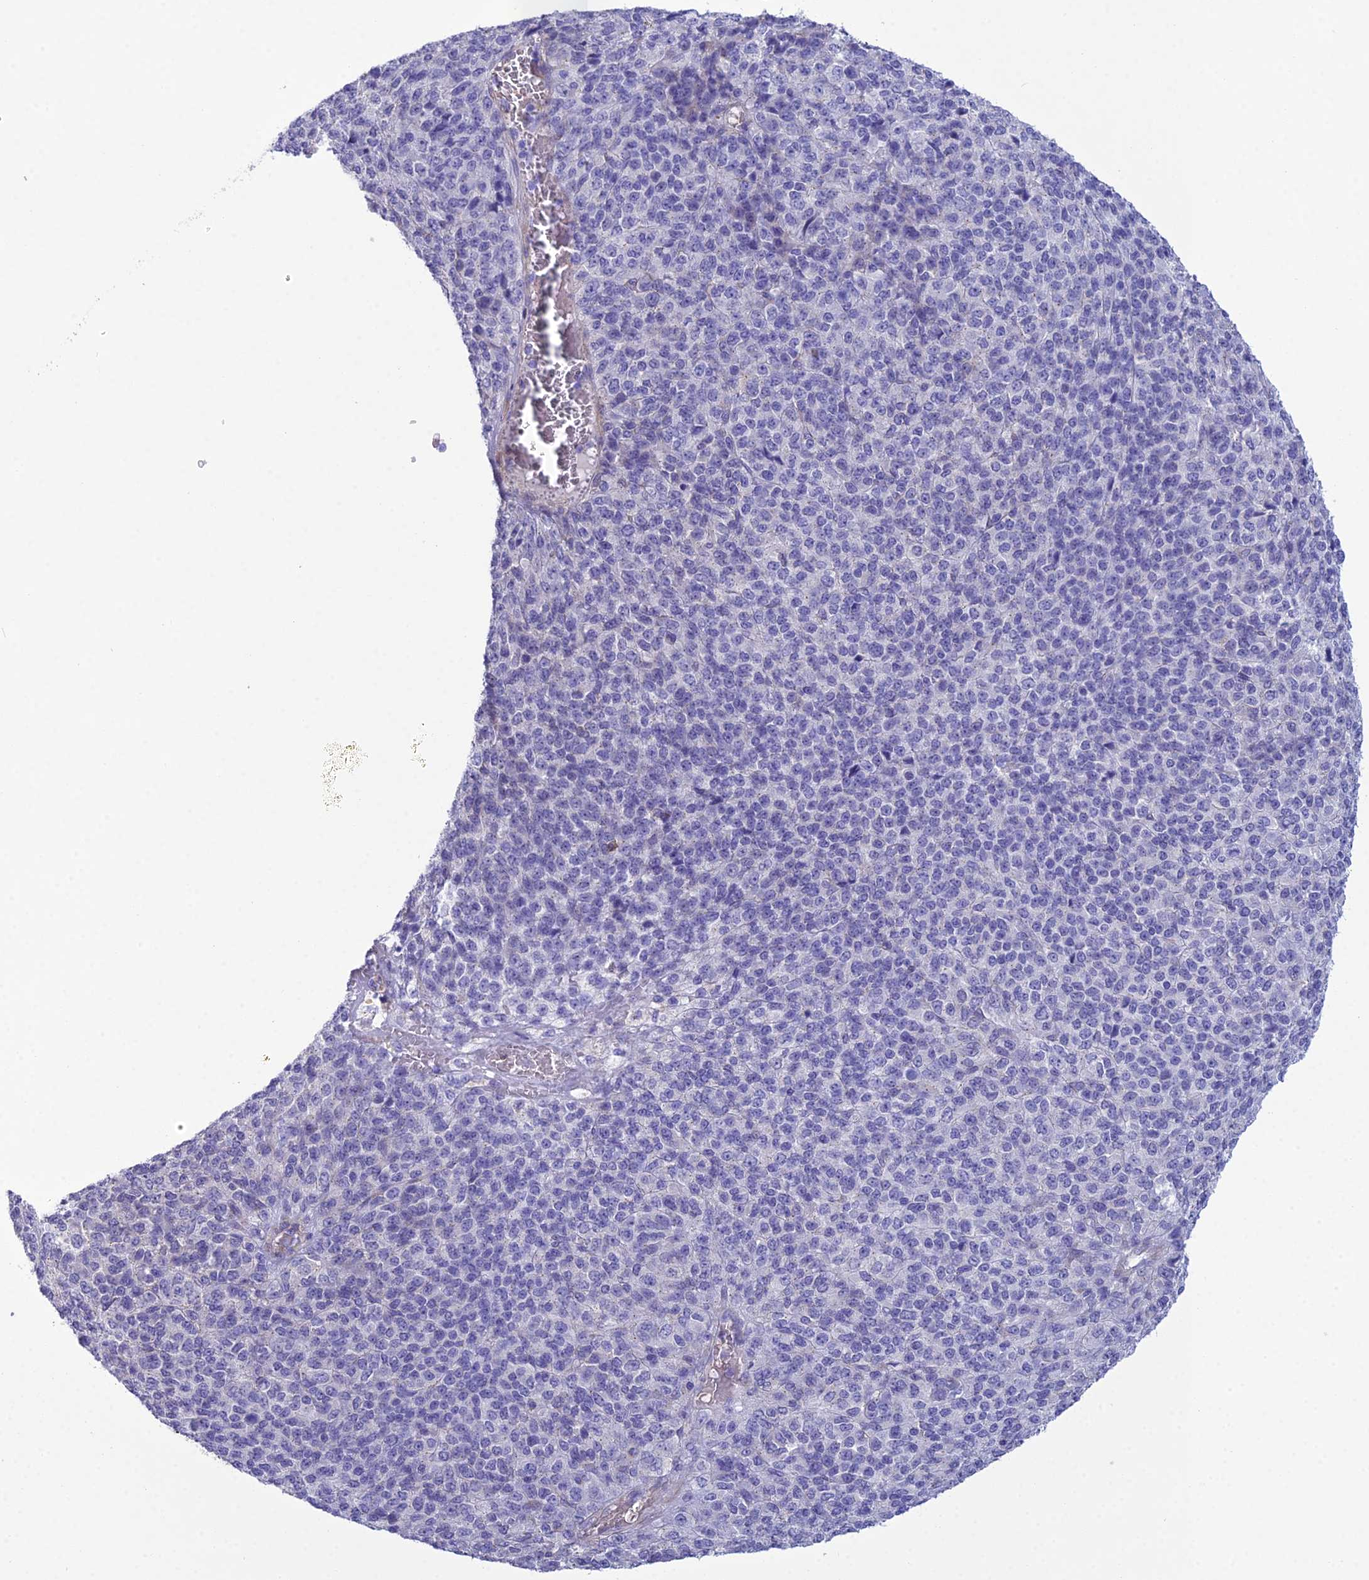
{"staining": {"intensity": "negative", "quantity": "none", "location": "none"}, "tissue": "melanoma", "cell_type": "Tumor cells", "image_type": "cancer", "snomed": [{"axis": "morphology", "description": "Malignant melanoma, Metastatic site"}, {"axis": "topography", "description": "Brain"}], "caption": "The histopathology image reveals no significant expression in tumor cells of melanoma.", "gene": "OR1Q1", "patient": {"sex": "female", "age": 56}}